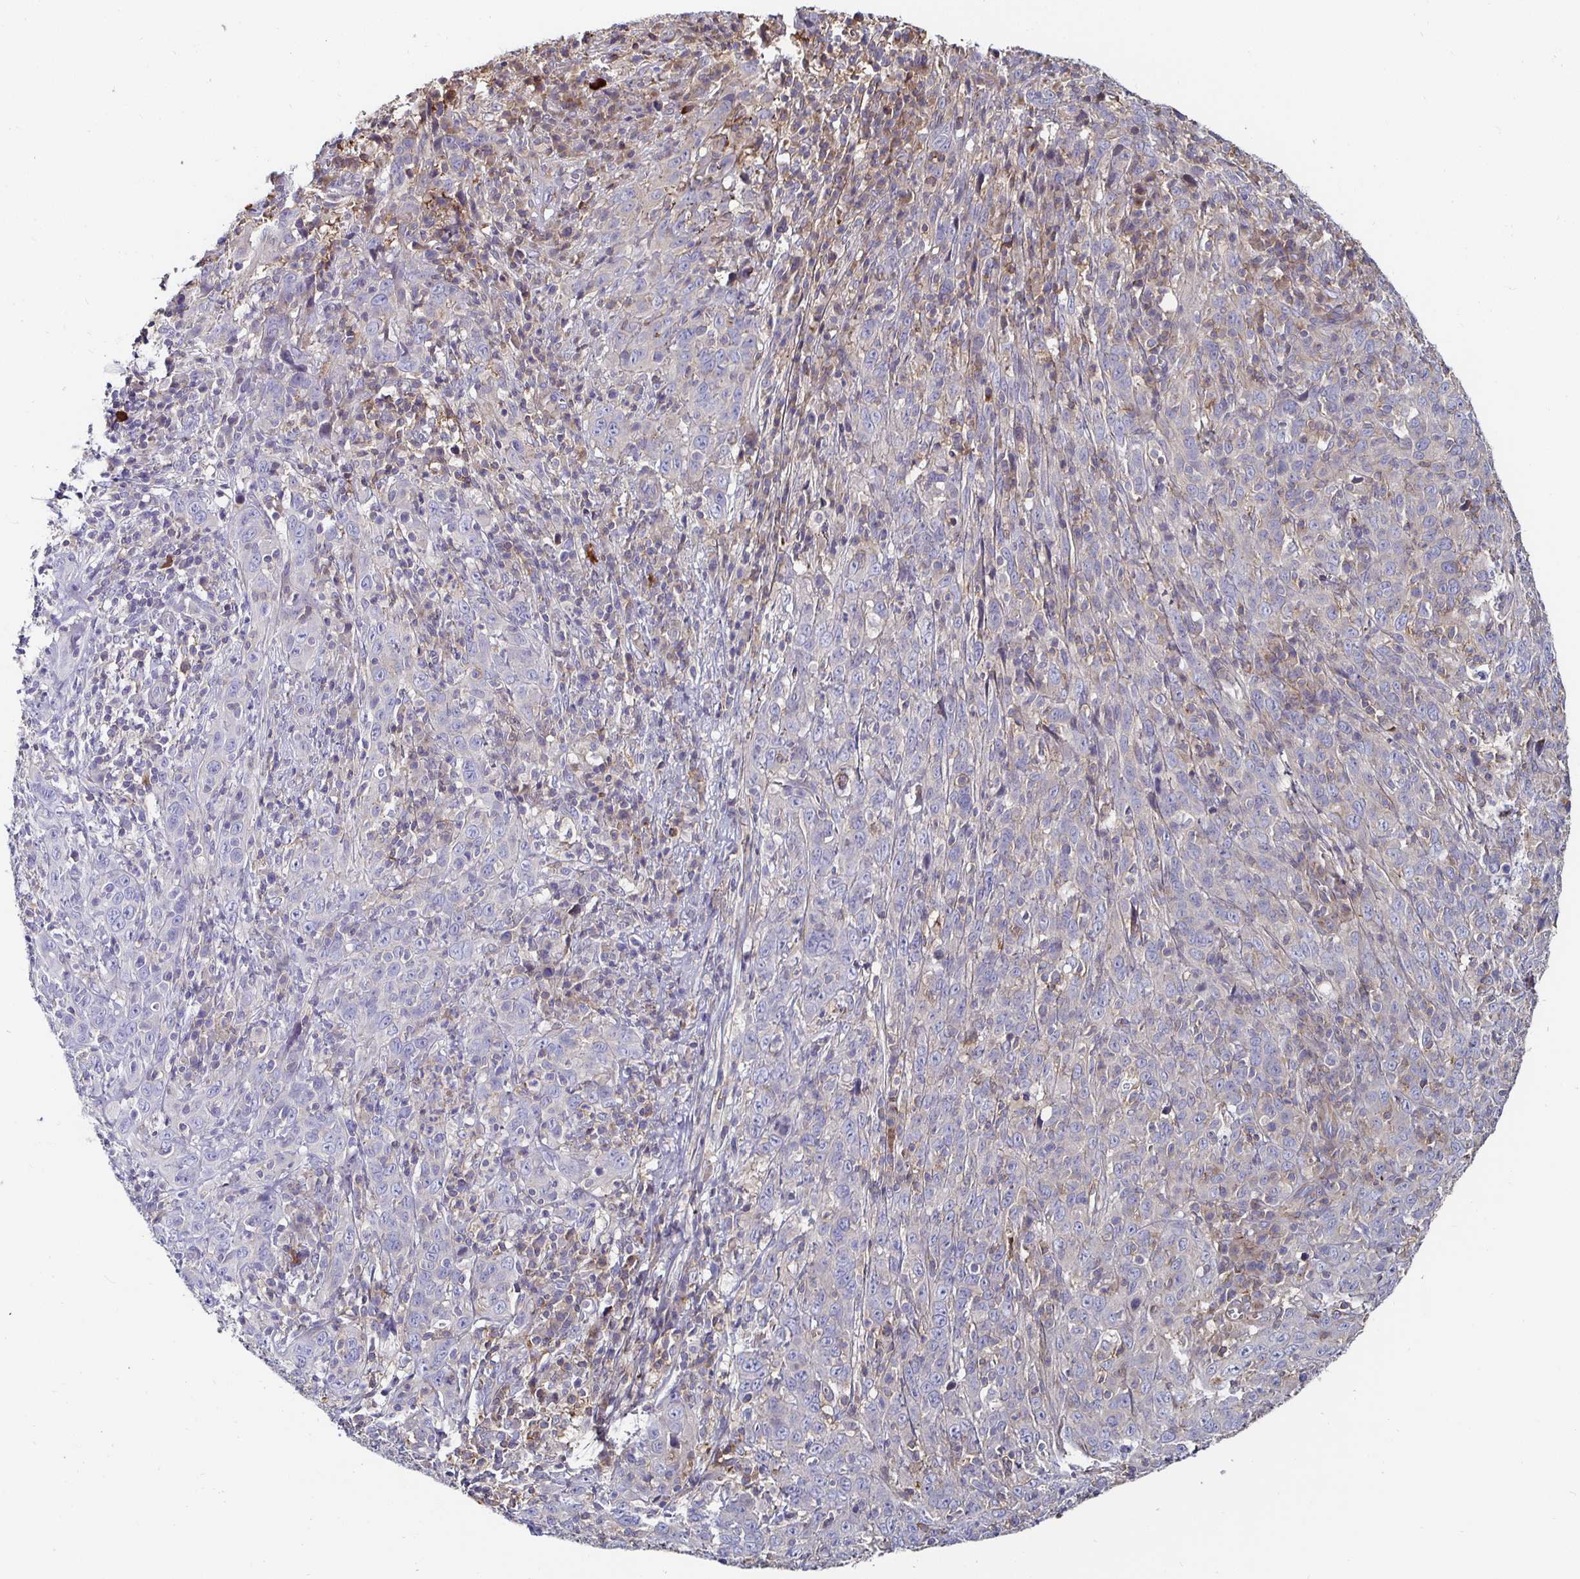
{"staining": {"intensity": "negative", "quantity": "none", "location": "none"}, "tissue": "cervical cancer", "cell_type": "Tumor cells", "image_type": "cancer", "snomed": [{"axis": "morphology", "description": "Squamous cell carcinoma, NOS"}, {"axis": "topography", "description": "Cervix"}], "caption": "Immunohistochemical staining of cervical cancer (squamous cell carcinoma) shows no significant positivity in tumor cells.", "gene": "GJA4", "patient": {"sex": "female", "age": 46}}